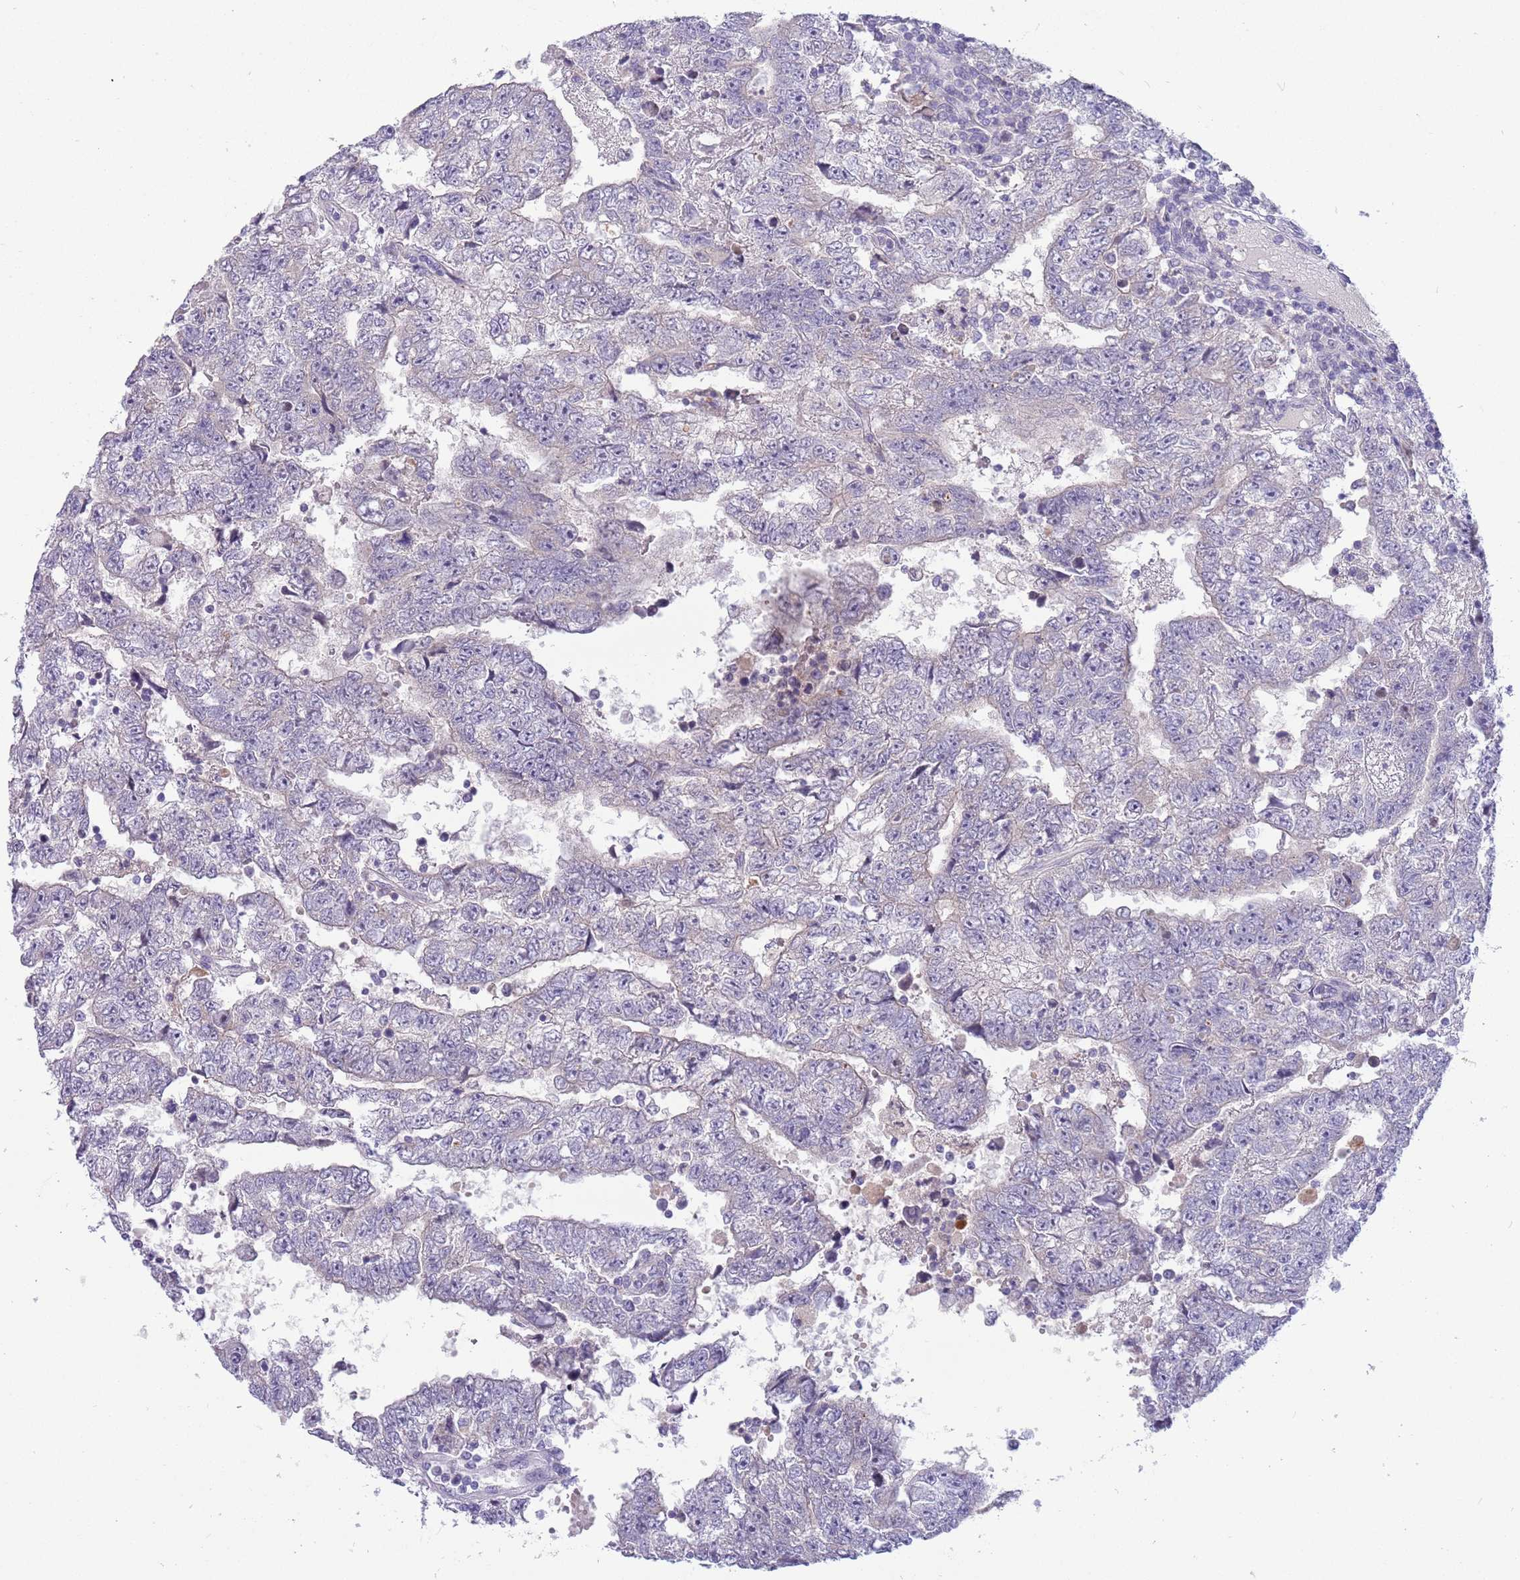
{"staining": {"intensity": "negative", "quantity": "none", "location": "none"}, "tissue": "testis cancer", "cell_type": "Tumor cells", "image_type": "cancer", "snomed": [{"axis": "morphology", "description": "Carcinoma, Embryonal, NOS"}, {"axis": "topography", "description": "Testis"}], "caption": "This is a histopathology image of IHC staining of embryonal carcinoma (testis), which shows no staining in tumor cells.", "gene": "DDHD1", "patient": {"sex": "male", "age": 25}}